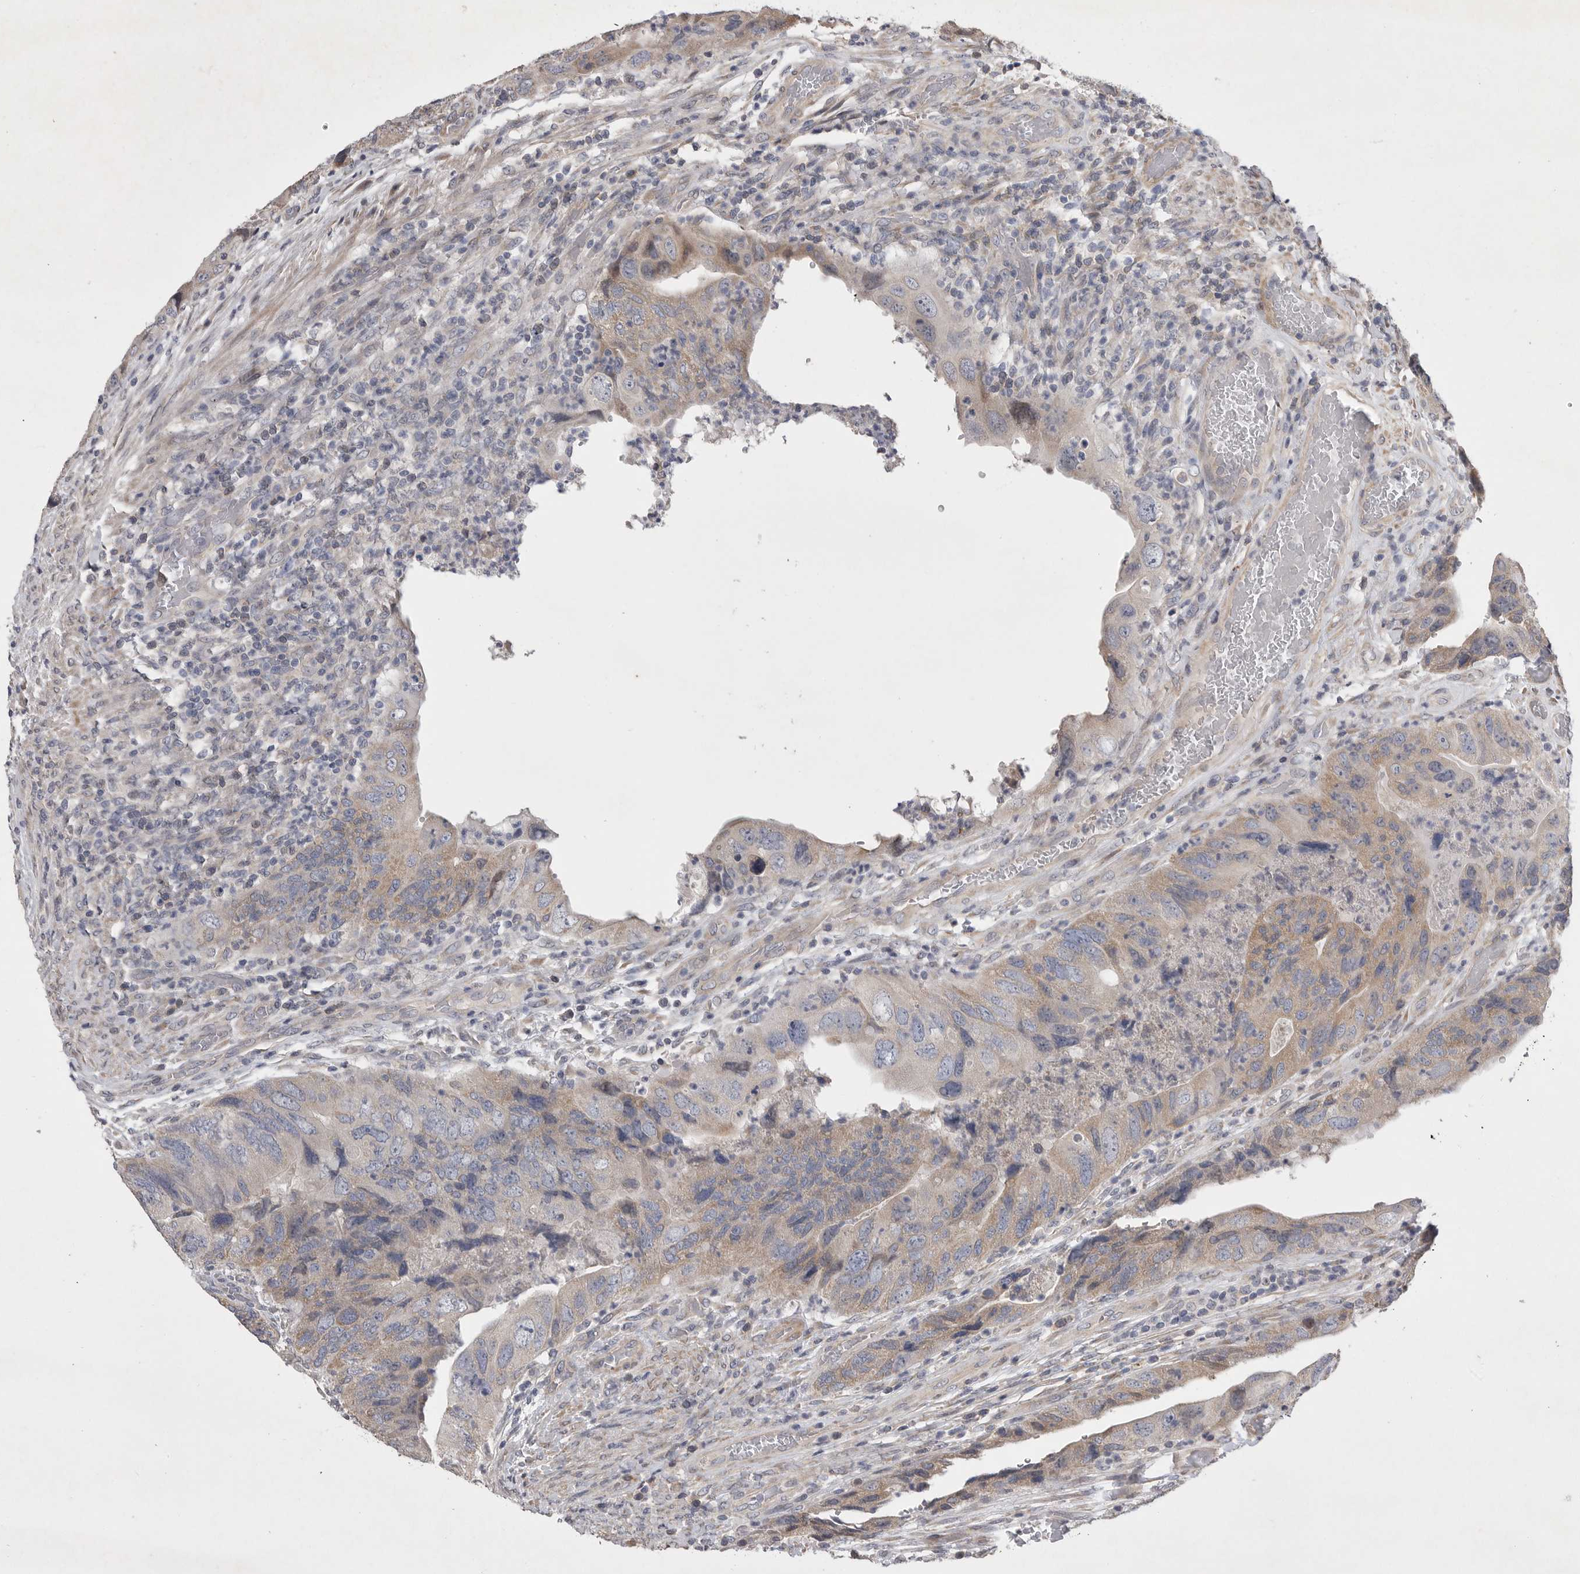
{"staining": {"intensity": "weak", "quantity": "25%-75%", "location": "cytoplasmic/membranous"}, "tissue": "colorectal cancer", "cell_type": "Tumor cells", "image_type": "cancer", "snomed": [{"axis": "morphology", "description": "Adenocarcinoma, NOS"}, {"axis": "topography", "description": "Rectum"}], "caption": "The micrograph demonstrates immunohistochemical staining of colorectal cancer. There is weak cytoplasmic/membranous staining is appreciated in approximately 25%-75% of tumor cells.", "gene": "EDEM3", "patient": {"sex": "male", "age": 63}}